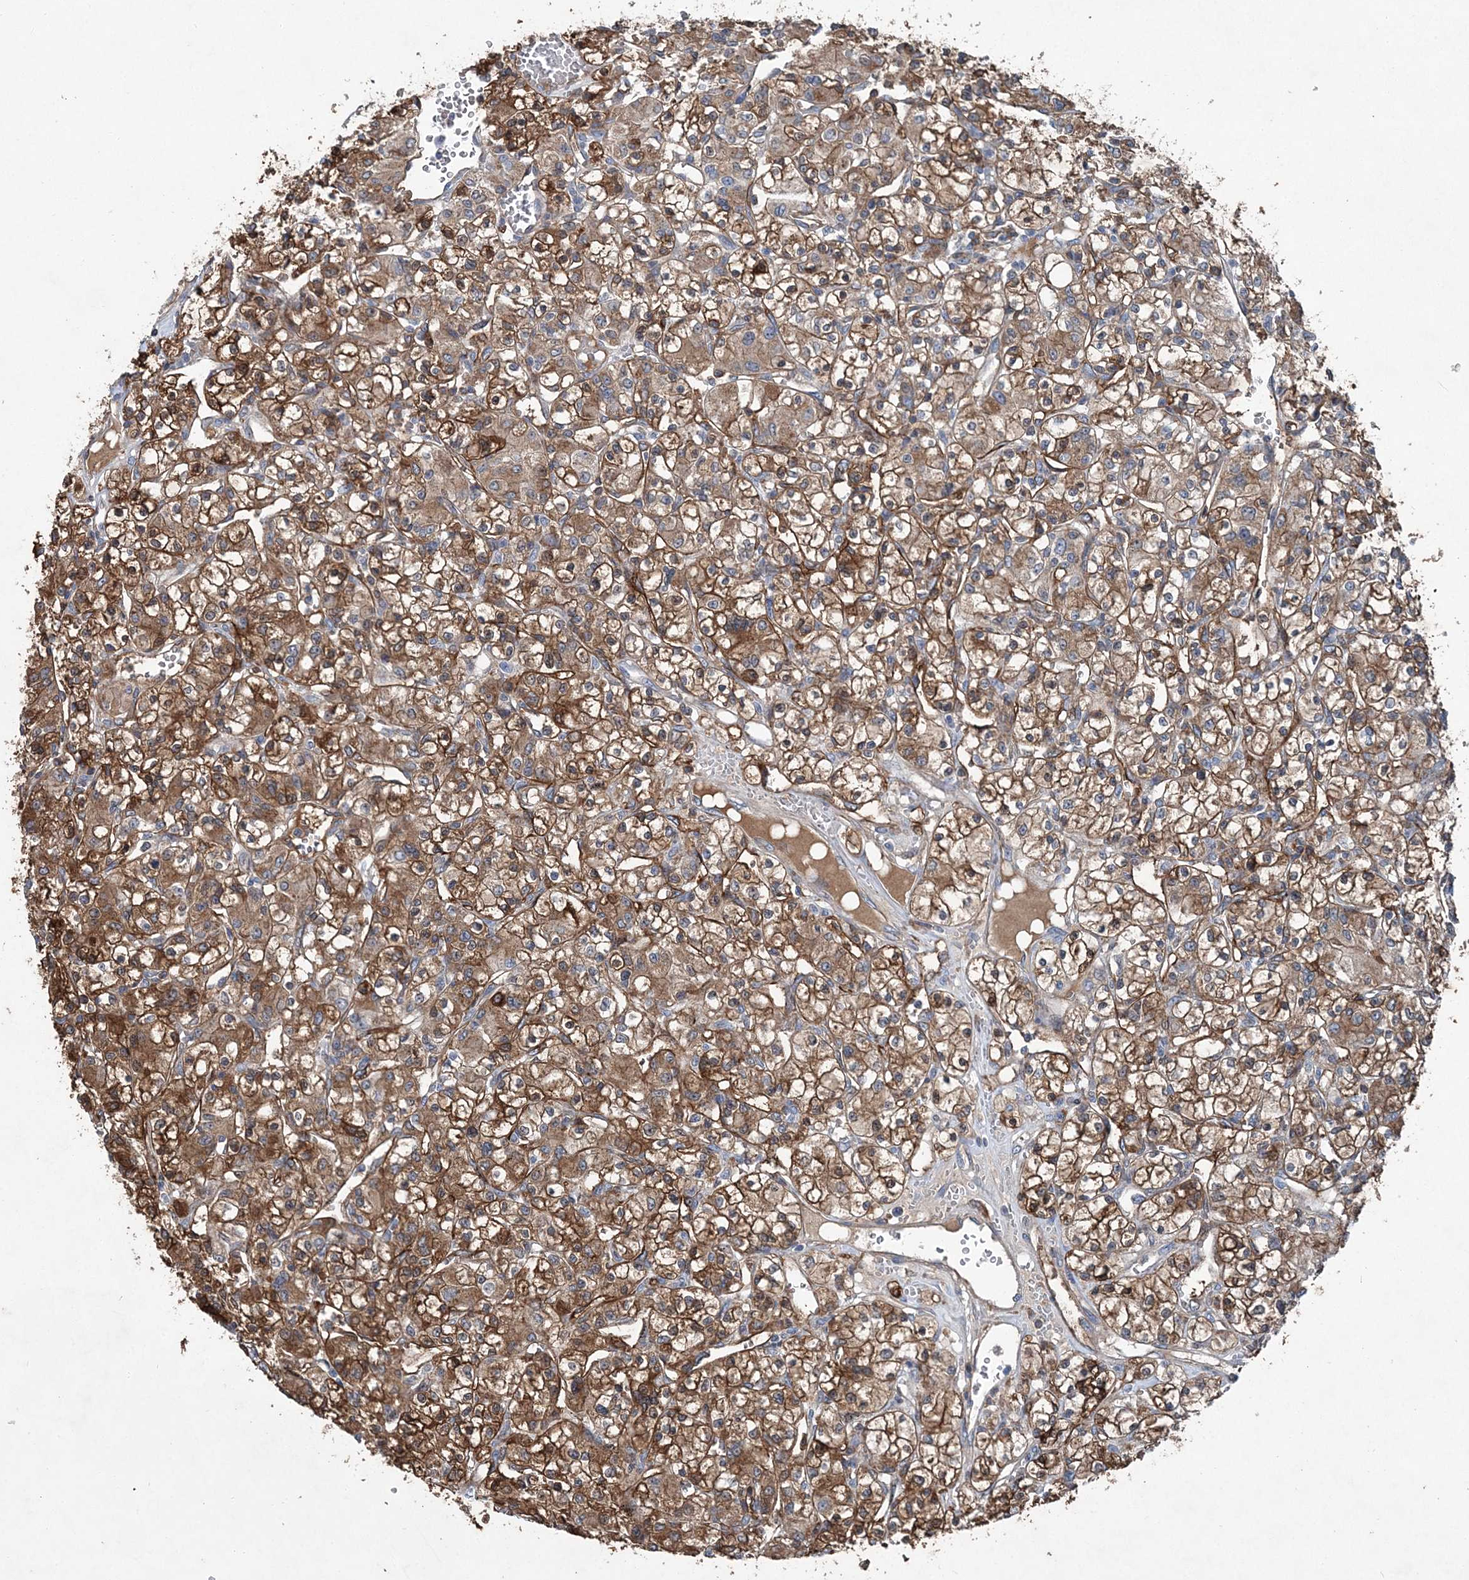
{"staining": {"intensity": "moderate", "quantity": ">75%", "location": "cytoplasmic/membranous"}, "tissue": "renal cancer", "cell_type": "Tumor cells", "image_type": "cancer", "snomed": [{"axis": "morphology", "description": "Adenocarcinoma, NOS"}, {"axis": "topography", "description": "Kidney"}], "caption": "Protein analysis of renal cancer (adenocarcinoma) tissue shows moderate cytoplasmic/membranous staining in approximately >75% of tumor cells.", "gene": "SPOPL", "patient": {"sex": "female", "age": 59}}